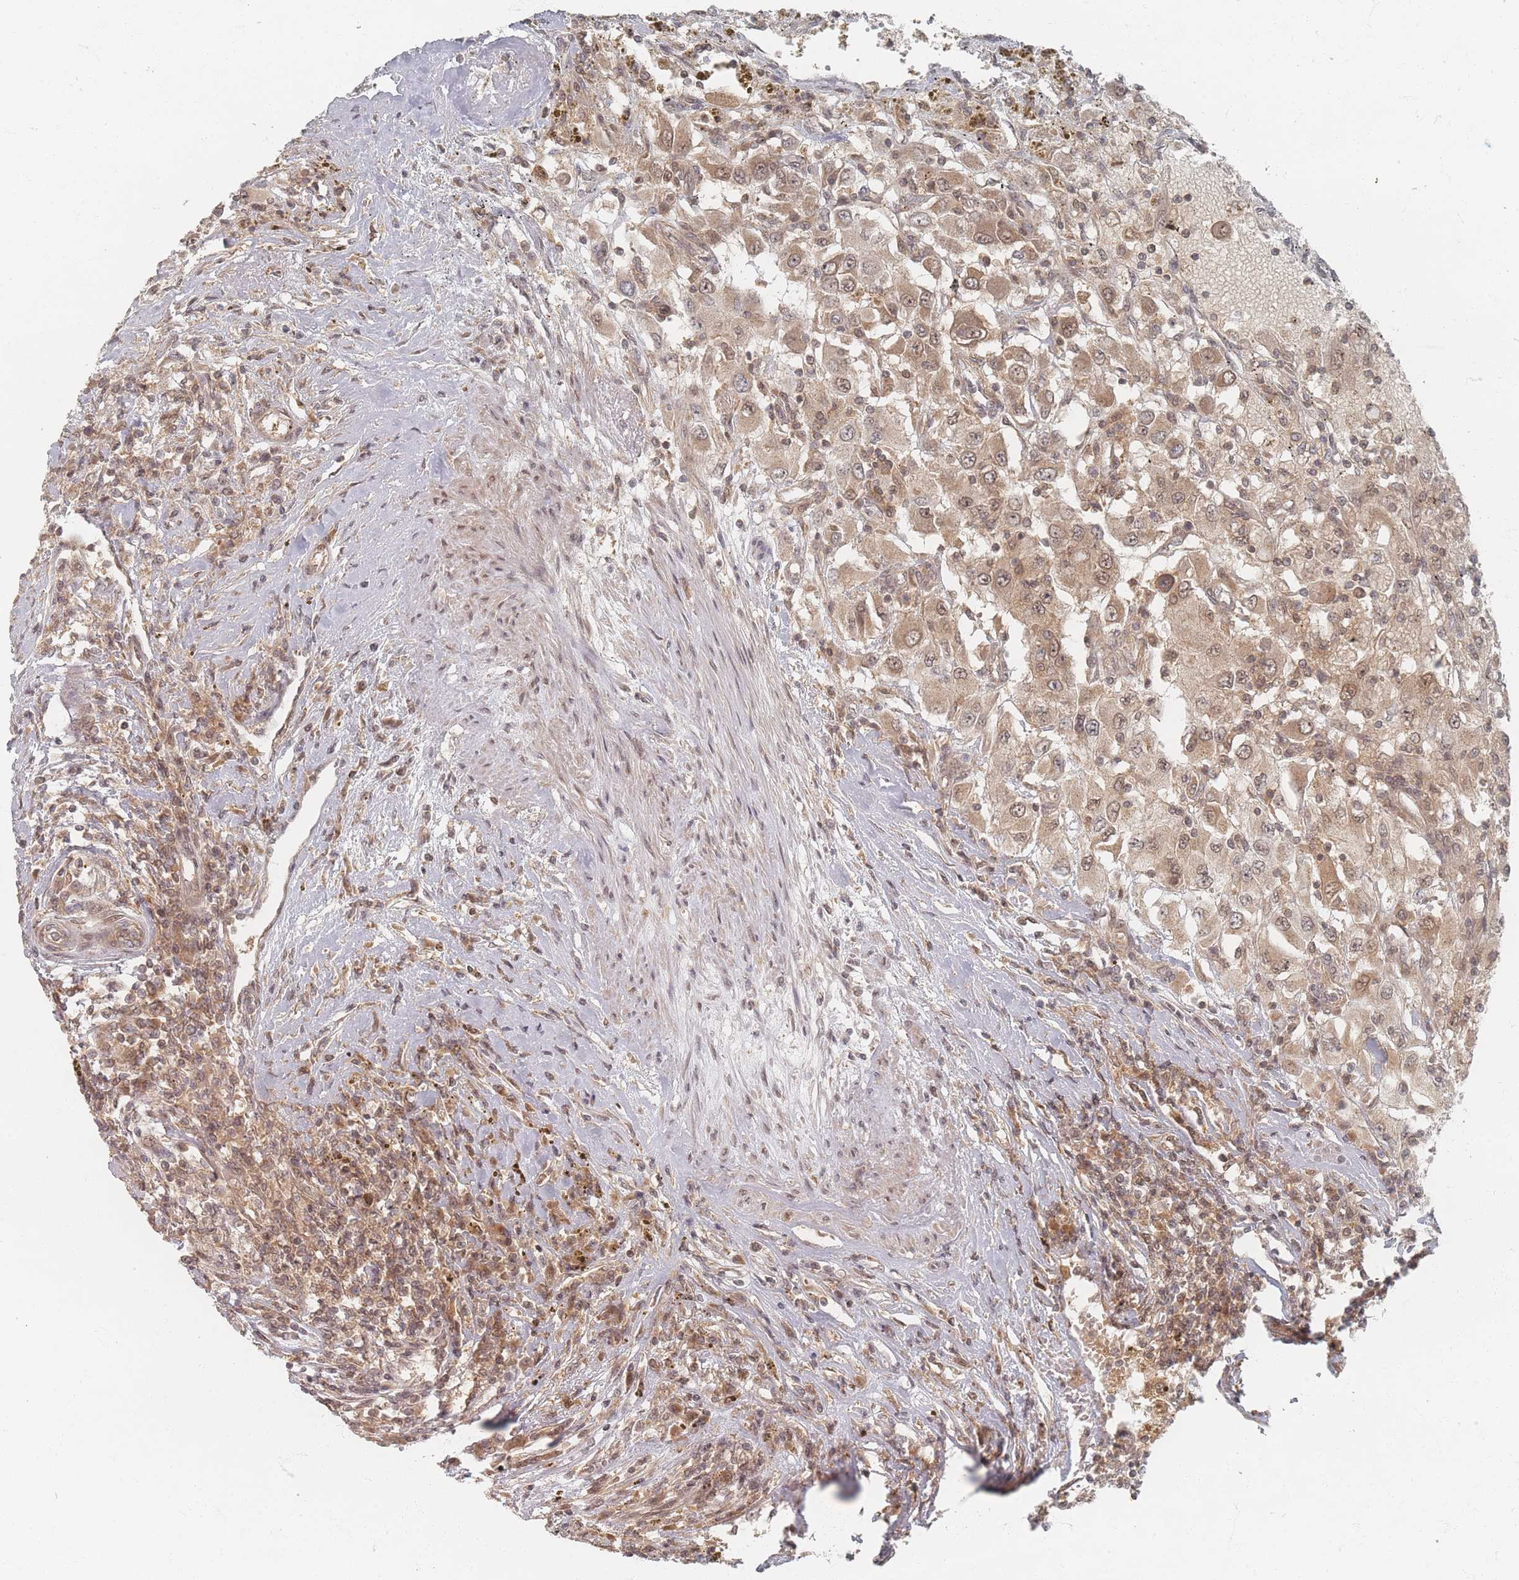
{"staining": {"intensity": "moderate", "quantity": ">75%", "location": "cytoplasmic/membranous,nuclear"}, "tissue": "renal cancer", "cell_type": "Tumor cells", "image_type": "cancer", "snomed": [{"axis": "morphology", "description": "Adenocarcinoma, NOS"}, {"axis": "topography", "description": "Kidney"}], "caption": "Human adenocarcinoma (renal) stained with a brown dye demonstrates moderate cytoplasmic/membranous and nuclear positive staining in approximately >75% of tumor cells.", "gene": "PSMD9", "patient": {"sex": "female", "age": 67}}